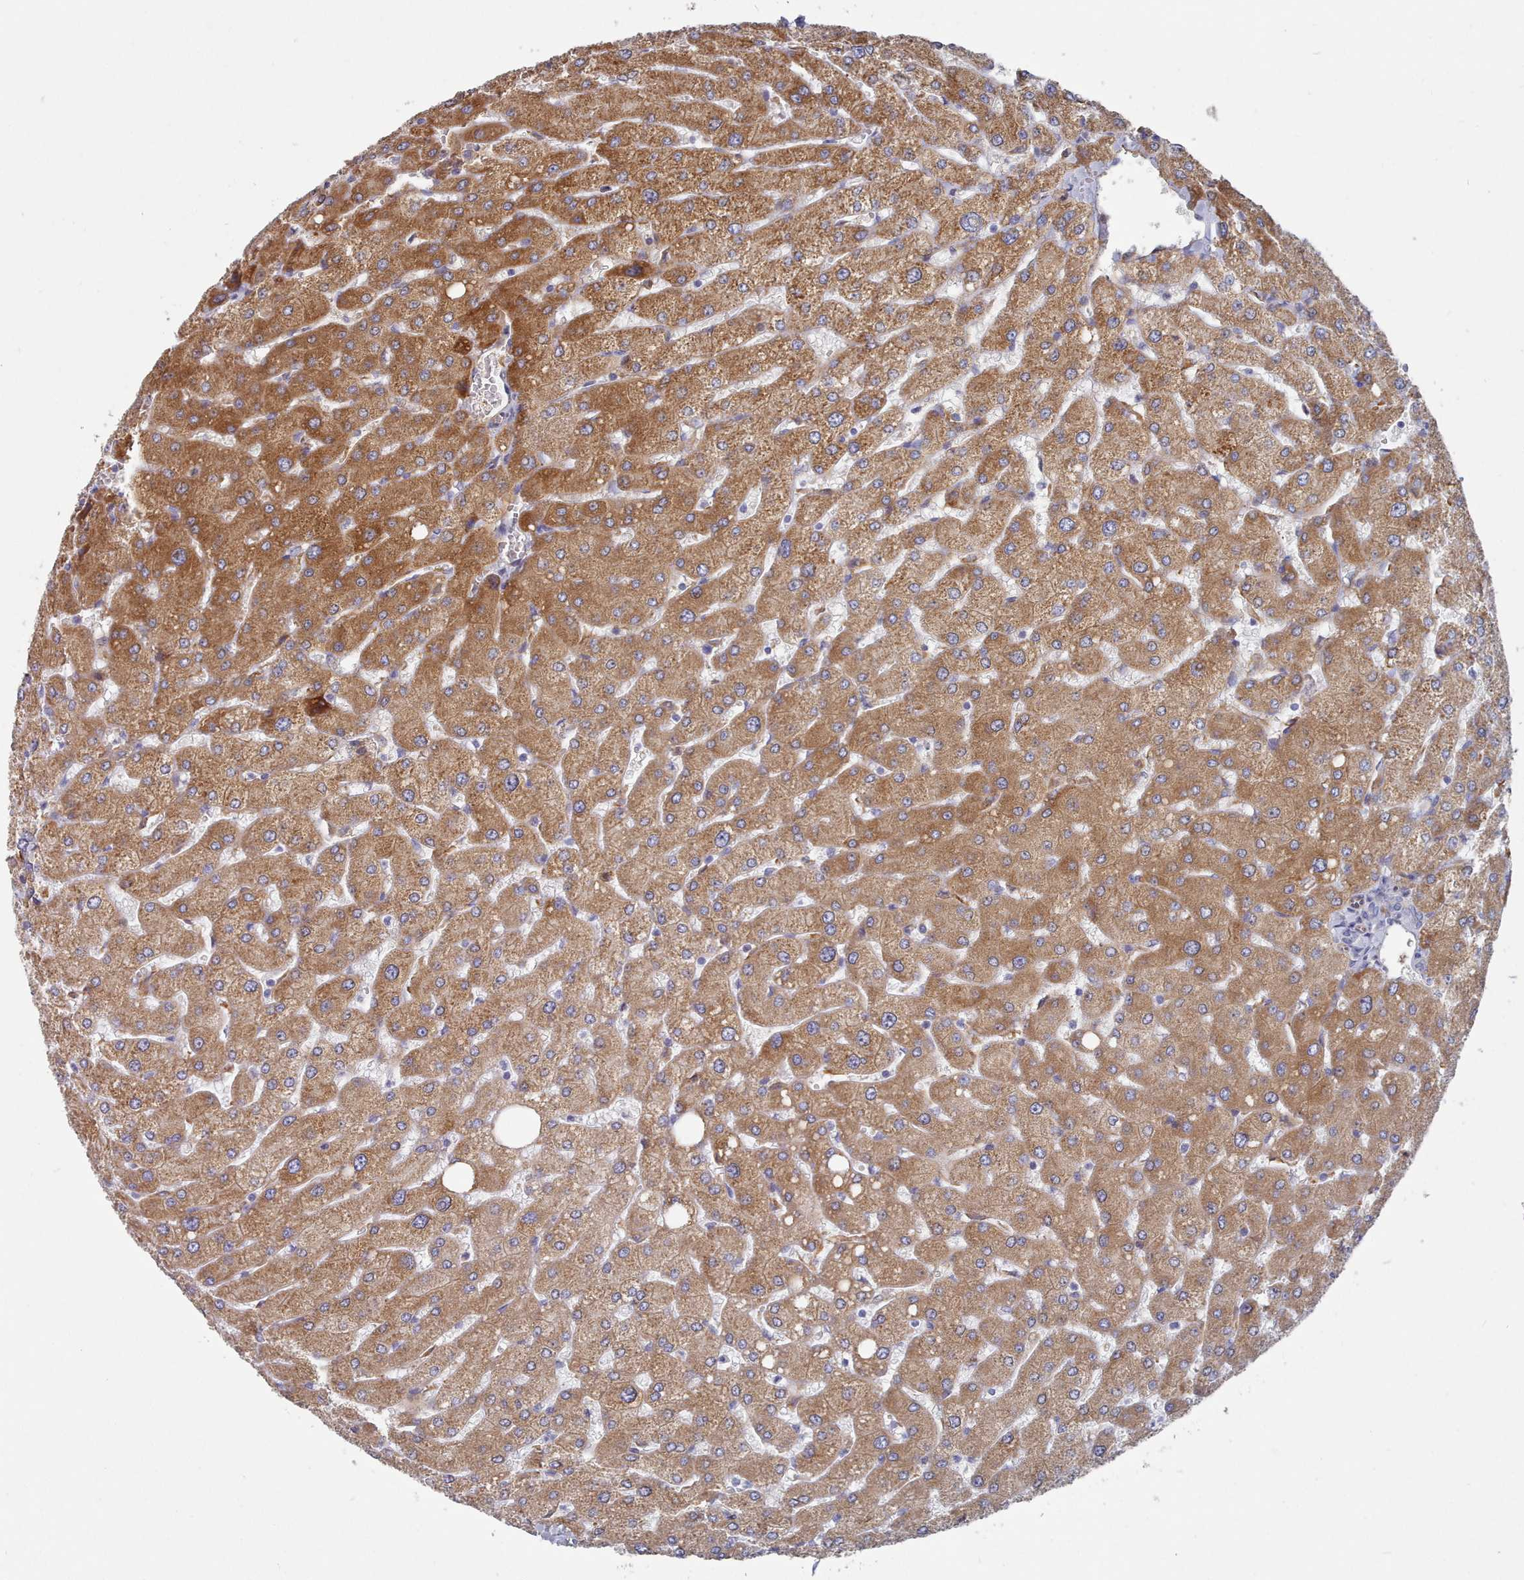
{"staining": {"intensity": "weak", "quantity": "<25%", "location": "cytoplasmic/membranous"}, "tissue": "liver", "cell_type": "Cholangiocytes", "image_type": "normal", "snomed": [{"axis": "morphology", "description": "Normal tissue, NOS"}, {"axis": "topography", "description": "Liver"}], "caption": "DAB immunohistochemical staining of unremarkable human liver displays no significant expression in cholangiocytes.", "gene": "G6PC1", "patient": {"sex": "male", "age": 55}}